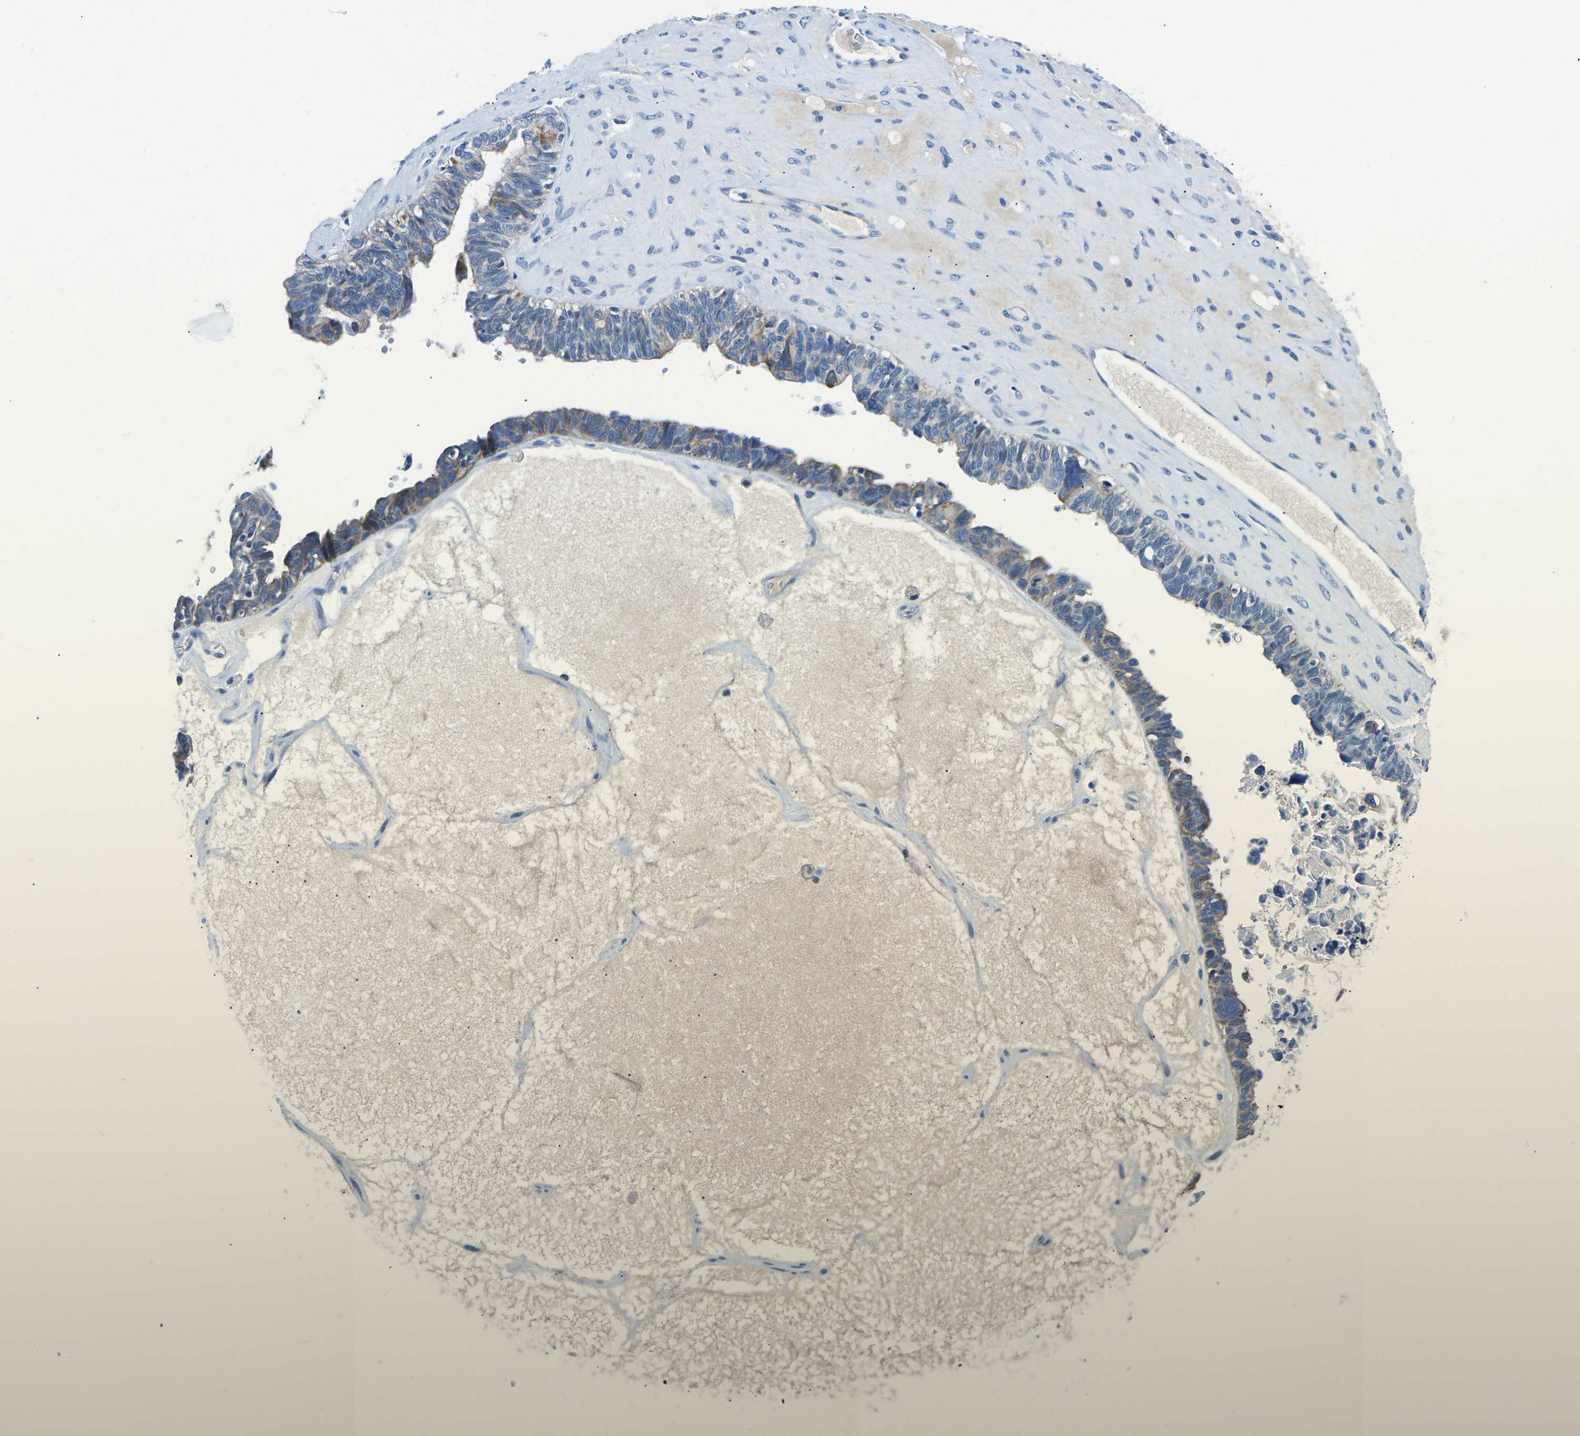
{"staining": {"intensity": "weak", "quantity": "<25%", "location": "cytoplasmic/membranous"}, "tissue": "ovarian cancer", "cell_type": "Tumor cells", "image_type": "cancer", "snomed": [{"axis": "morphology", "description": "Cystadenocarcinoma, serous, NOS"}, {"axis": "topography", "description": "Ovary"}], "caption": "This is an immunohistochemistry histopathology image of ovarian serous cystadenocarcinoma. There is no positivity in tumor cells.", "gene": "TM6SF1", "patient": {"sex": "female", "age": 79}}